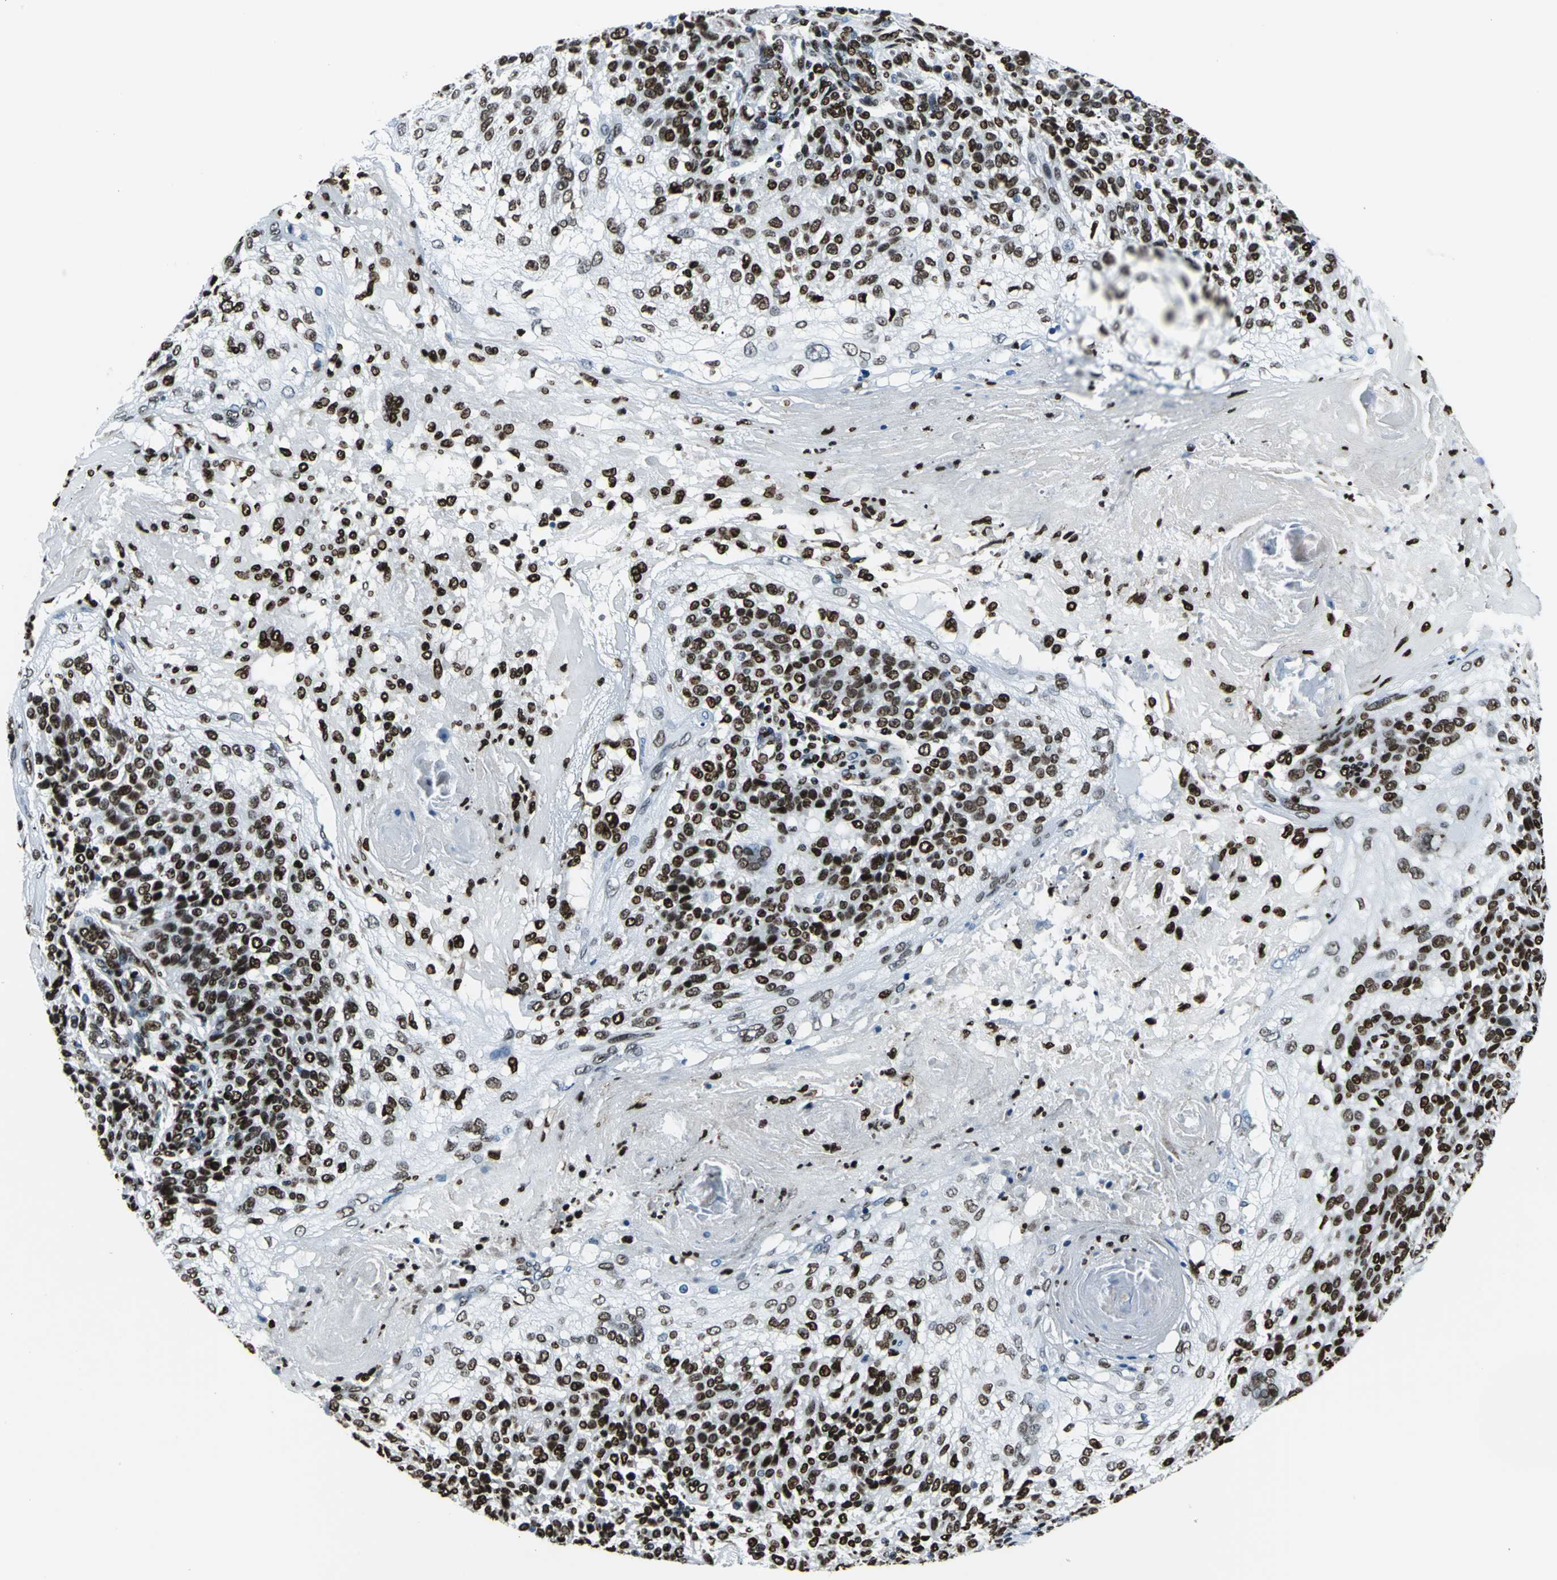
{"staining": {"intensity": "strong", "quantity": ">75%", "location": "nuclear"}, "tissue": "skin cancer", "cell_type": "Tumor cells", "image_type": "cancer", "snomed": [{"axis": "morphology", "description": "Normal tissue, NOS"}, {"axis": "morphology", "description": "Squamous cell carcinoma, NOS"}, {"axis": "topography", "description": "Skin"}], "caption": "A high-resolution histopathology image shows IHC staining of skin cancer (squamous cell carcinoma), which reveals strong nuclear positivity in about >75% of tumor cells.", "gene": "APEX1", "patient": {"sex": "female", "age": 83}}